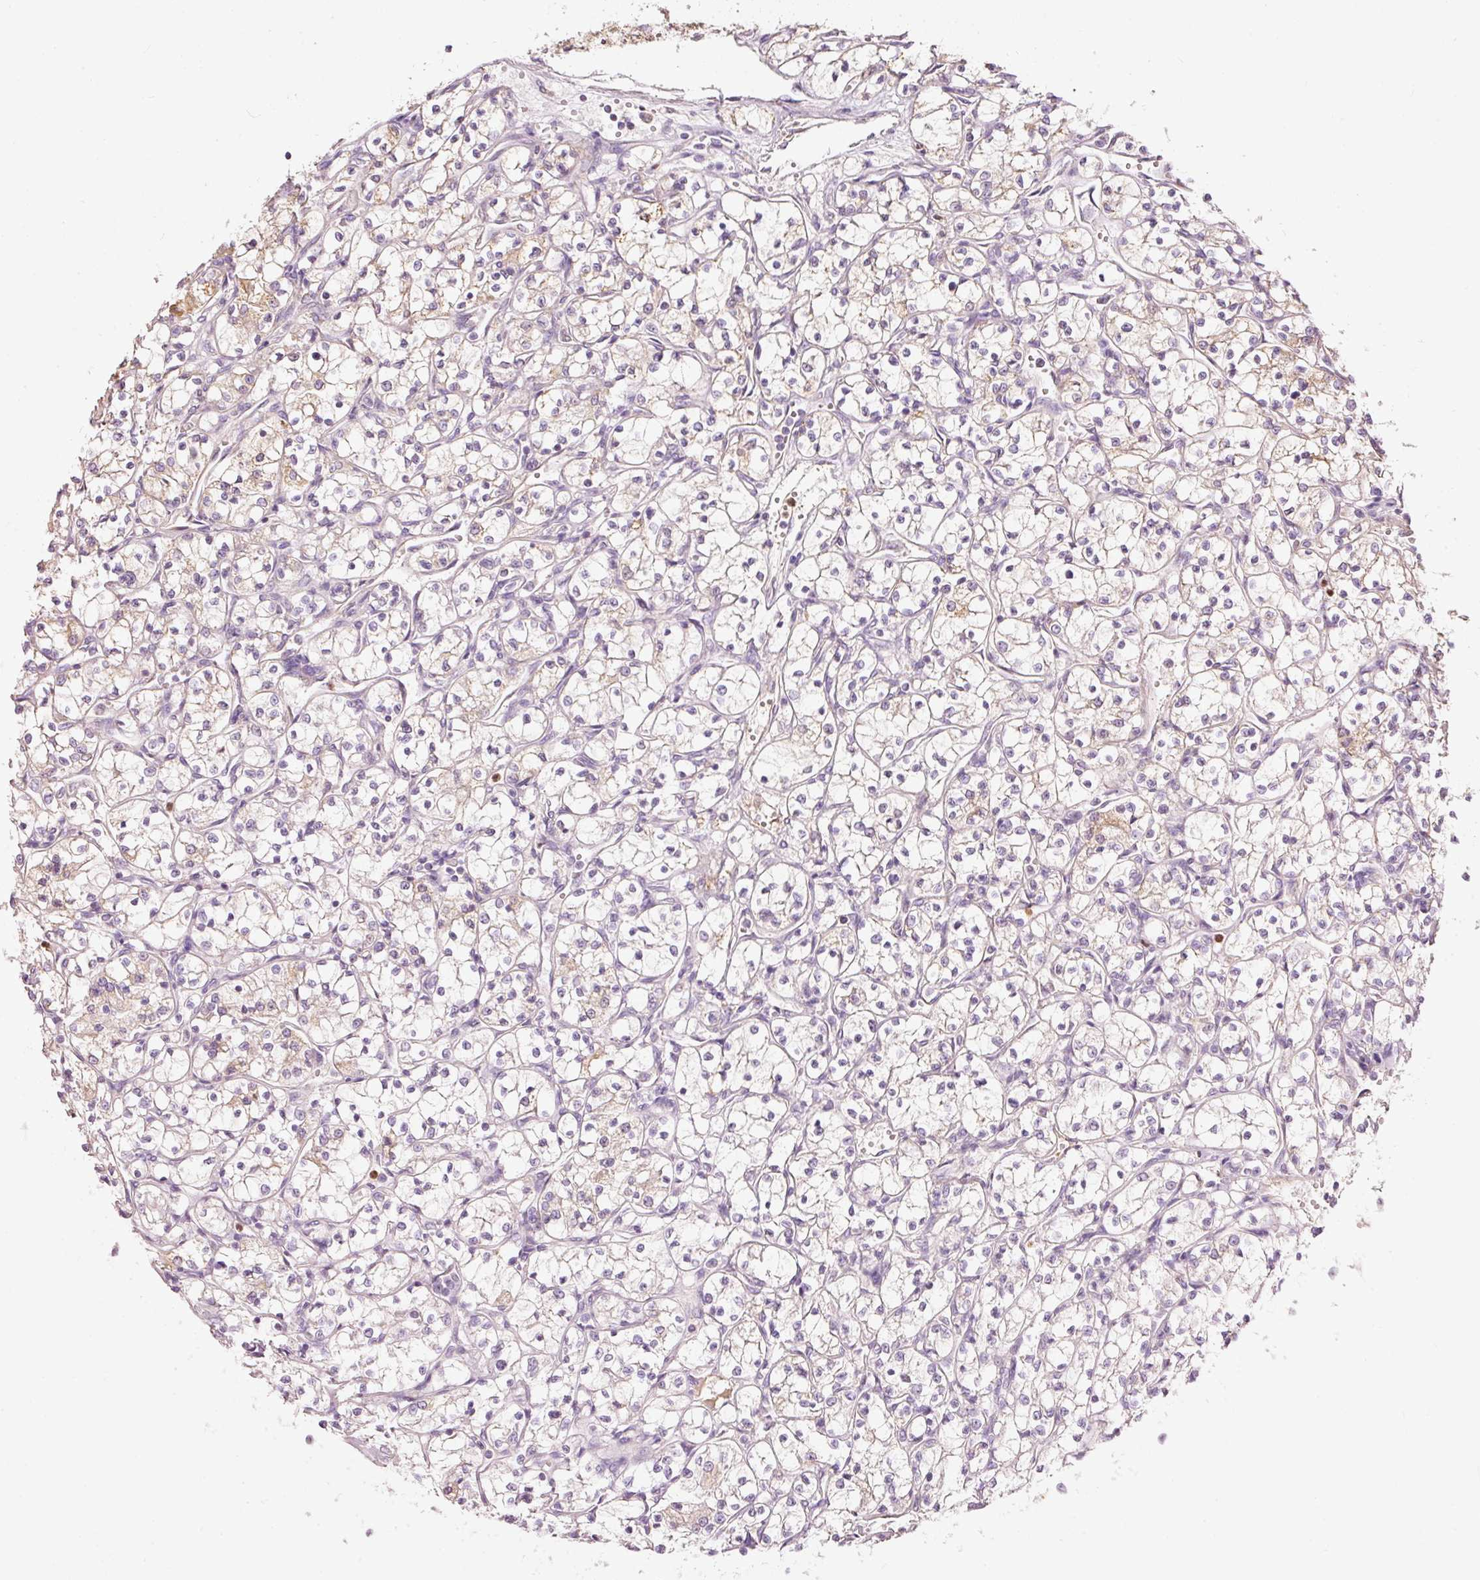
{"staining": {"intensity": "weak", "quantity": "25%-75%", "location": "cytoplasmic/membranous"}, "tissue": "renal cancer", "cell_type": "Tumor cells", "image_type": "cancer", "snomed": [{"axis": "morphology", "description": "Adenocarcinoma, NOS"}, {"axis": "topography", "description": "Kidney"}], "caption": "An image of human renal cancer stained for a protein exhibits weak cytoplasmic/membranous brown staining in tumor cells. Ihc stains the protein in brown and the nuclei are stained blue.", "gene": "PSENEN", "patient": {"sex": "female", "age": 69}}